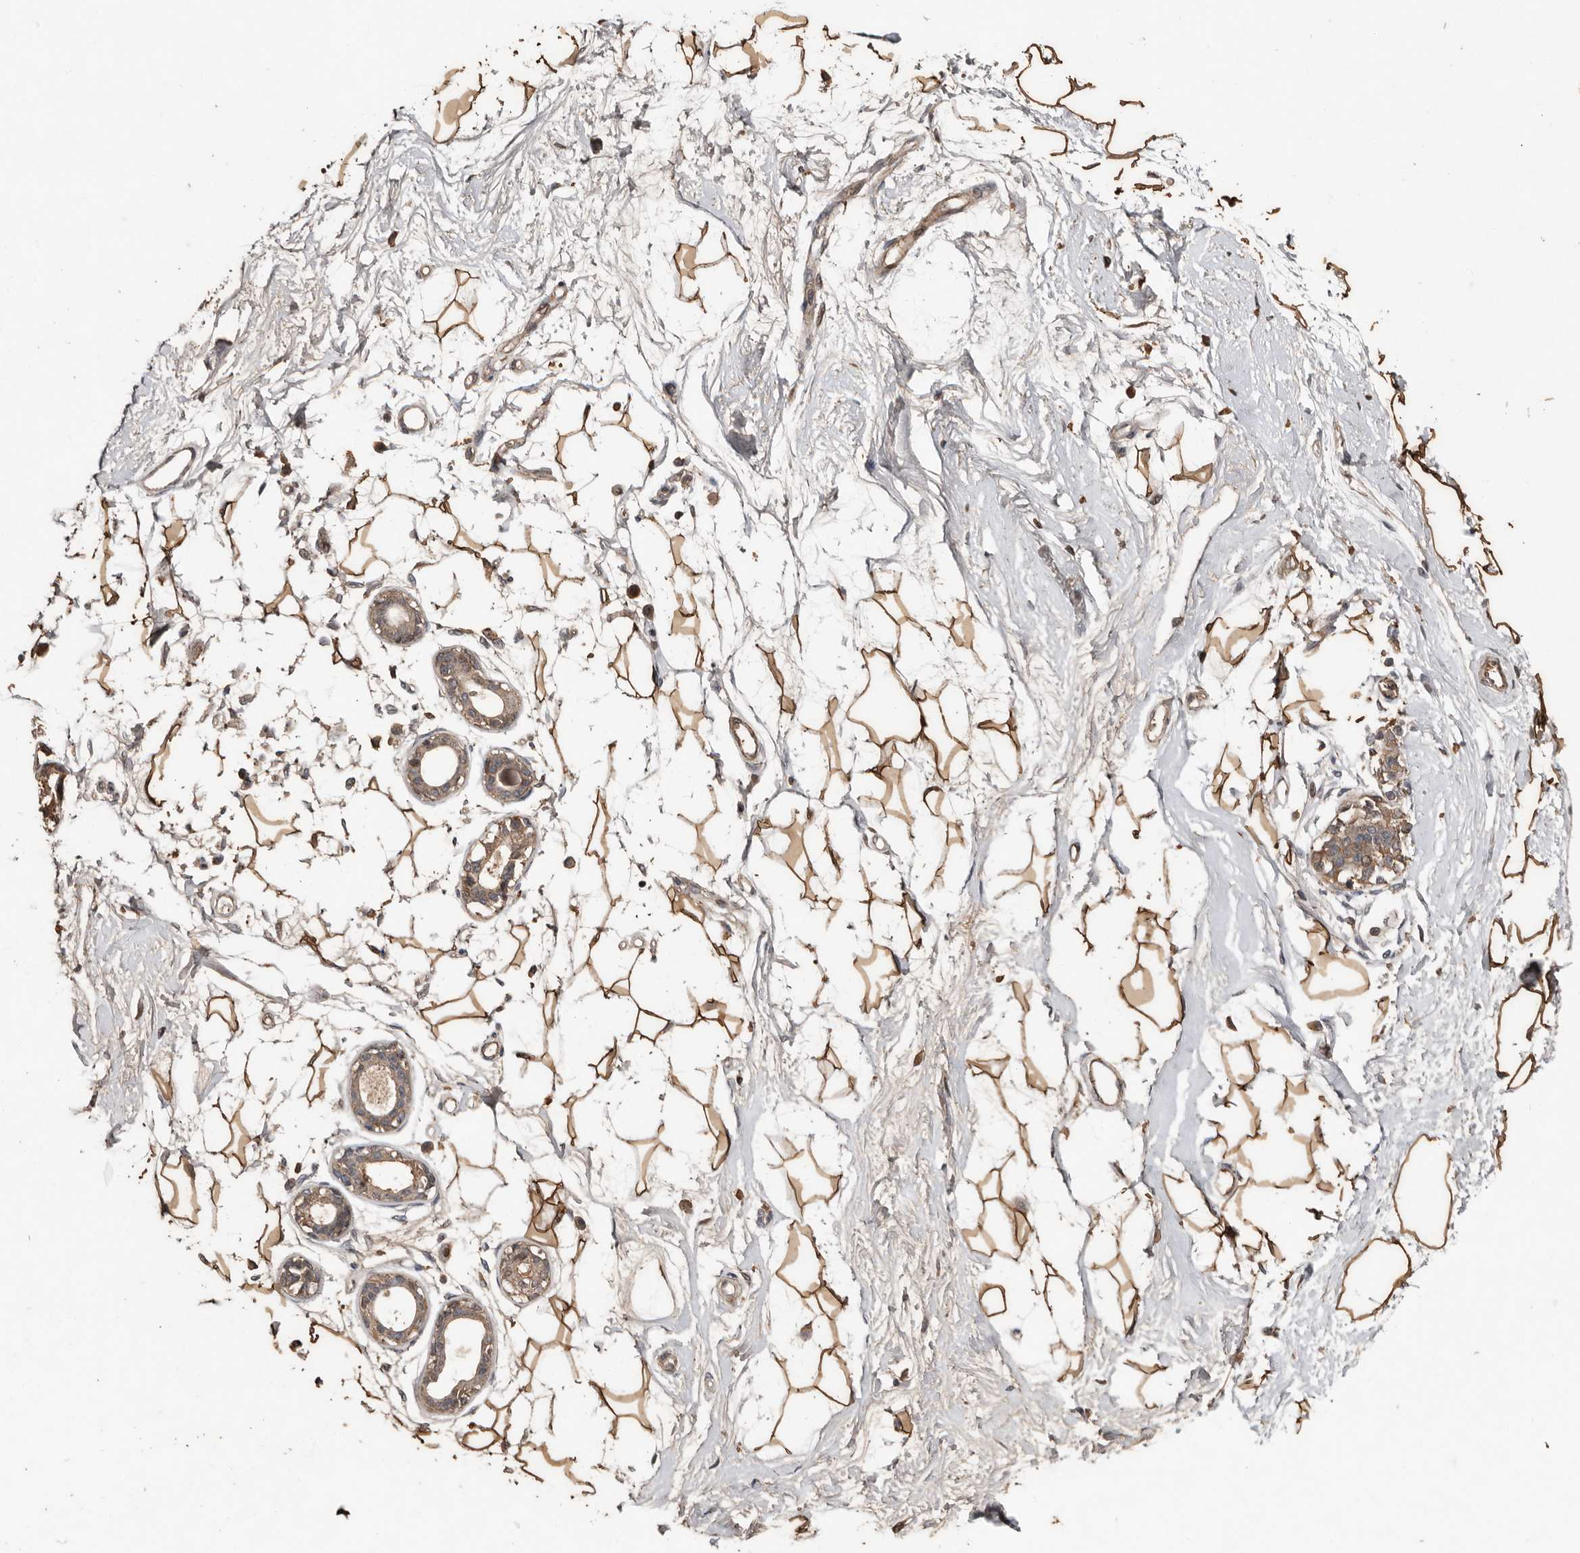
{"staining": {"intensity": "moderate", "quantity": ">75%", "location": "cytoplasmic/membranous"}, "tissue": "breast", "cell_type": "Adipocytes", "image_type": "normal", "snomed": [{"axis": "morphology", "description": "Normal tissue, NOS"}, {"axis": "topography", "description": "Breast"}], "caption": "Benign breast shows moderate cytoplasmic/membranous positivity in approximately >75% of adipocytes, visualized by immunohistochemistry. The staining is performed using DAB brown chromogen to label protein expression. The nuclei are counter-stained blue using hematoxylin.", "gene": "RANBP17", "patient": {"sex": "female", "age": 45}}